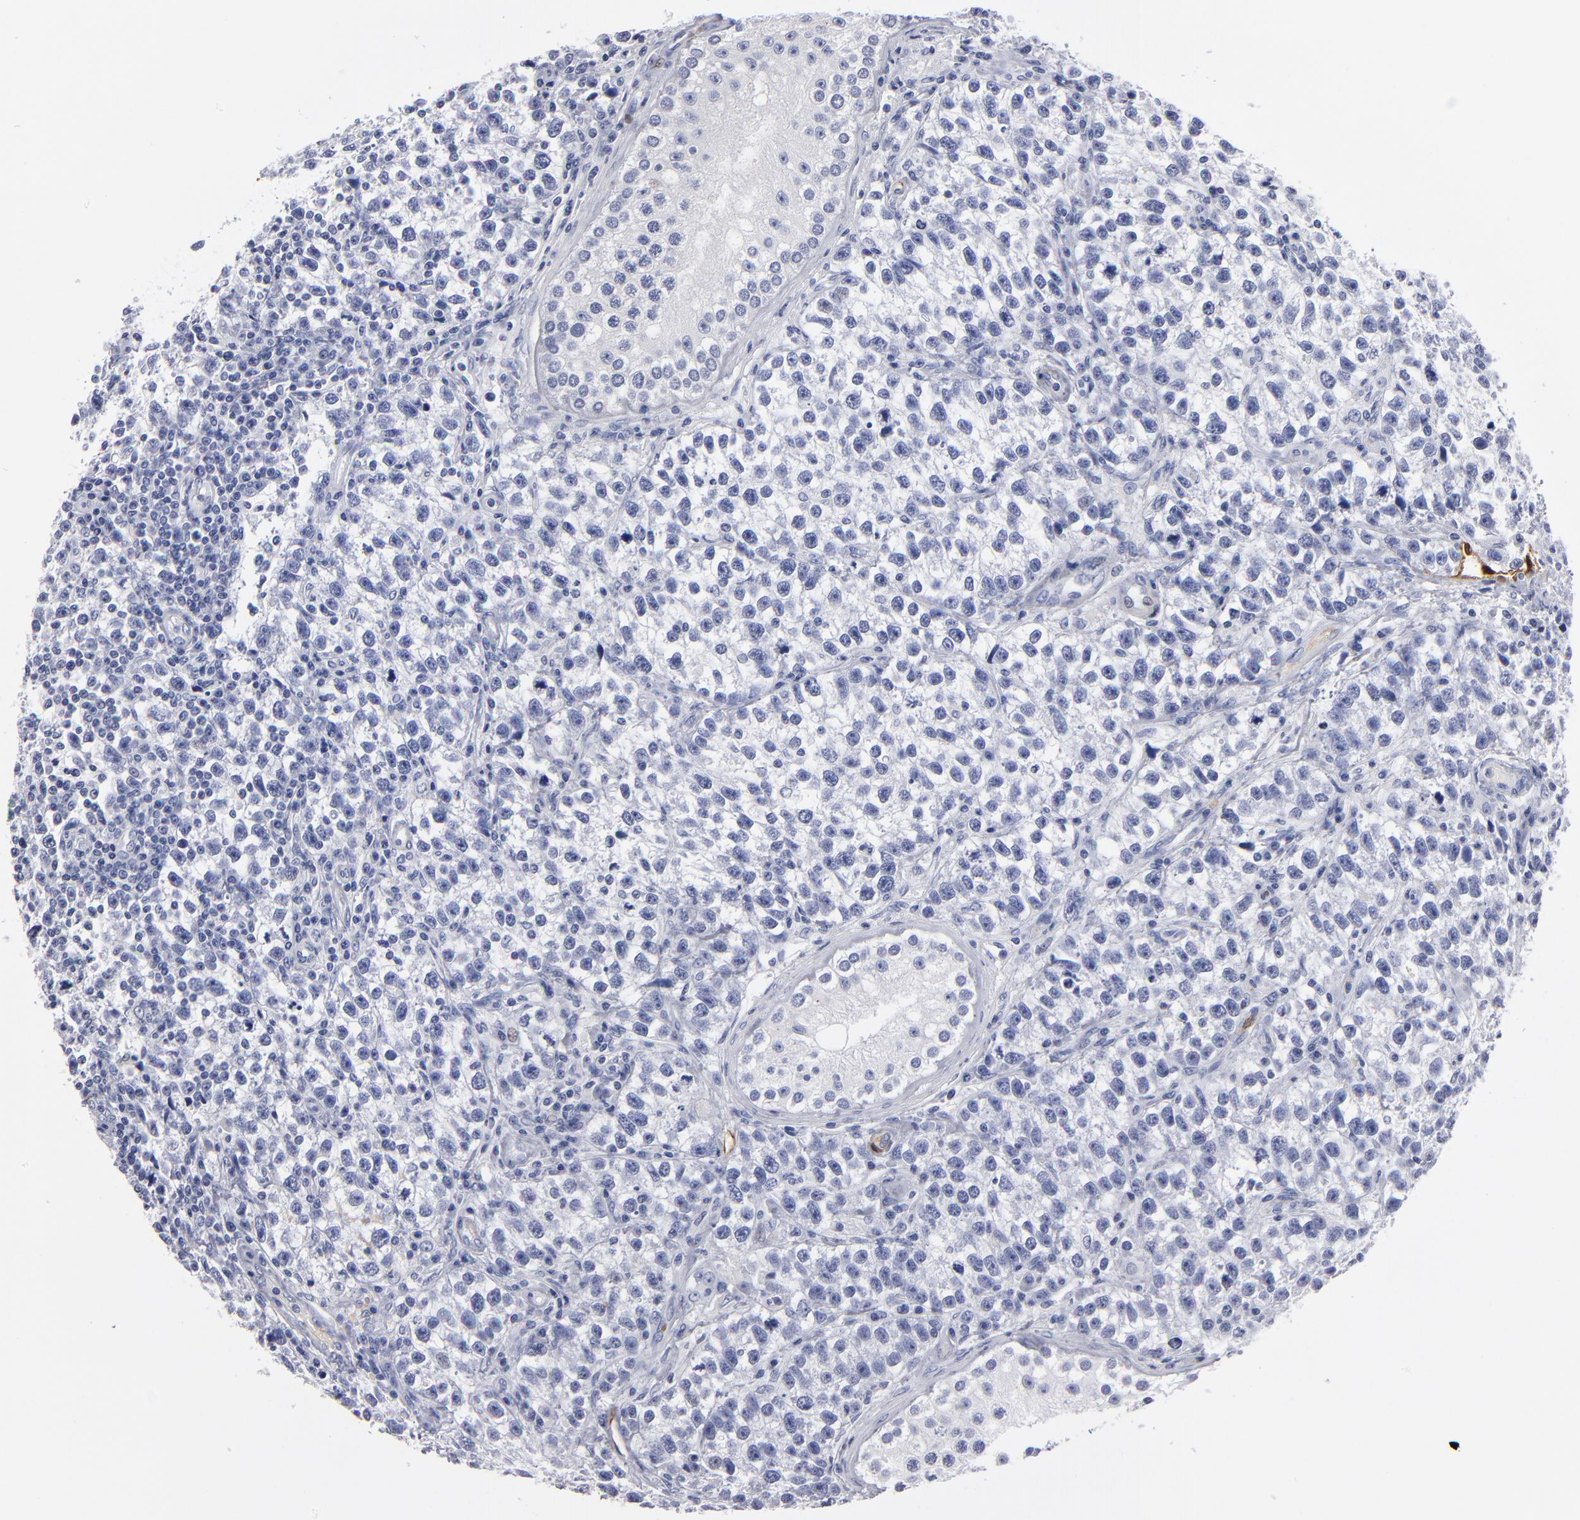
{"staining": {"intensity": "negative", "quantity": "none", "location": "none"}, "tissue": "testis cancer", "cell_type": "Tumor cells", "image_type": "cancer", "snomed": [{"axis": "morphology", "description": "Seminoma, NOS"}, {"axis": "topography", "description": "Testis"}], "caption": "Immunohistochemistry (IHC) photomicrograph of neoplastic tissue: human testis cancer stained with DAB (3,3'-diaminobenzidine) displays no significant protein expression in tumor cells.", "gene": "FABP4", "patient": {"sex": "male", "age": 38}}